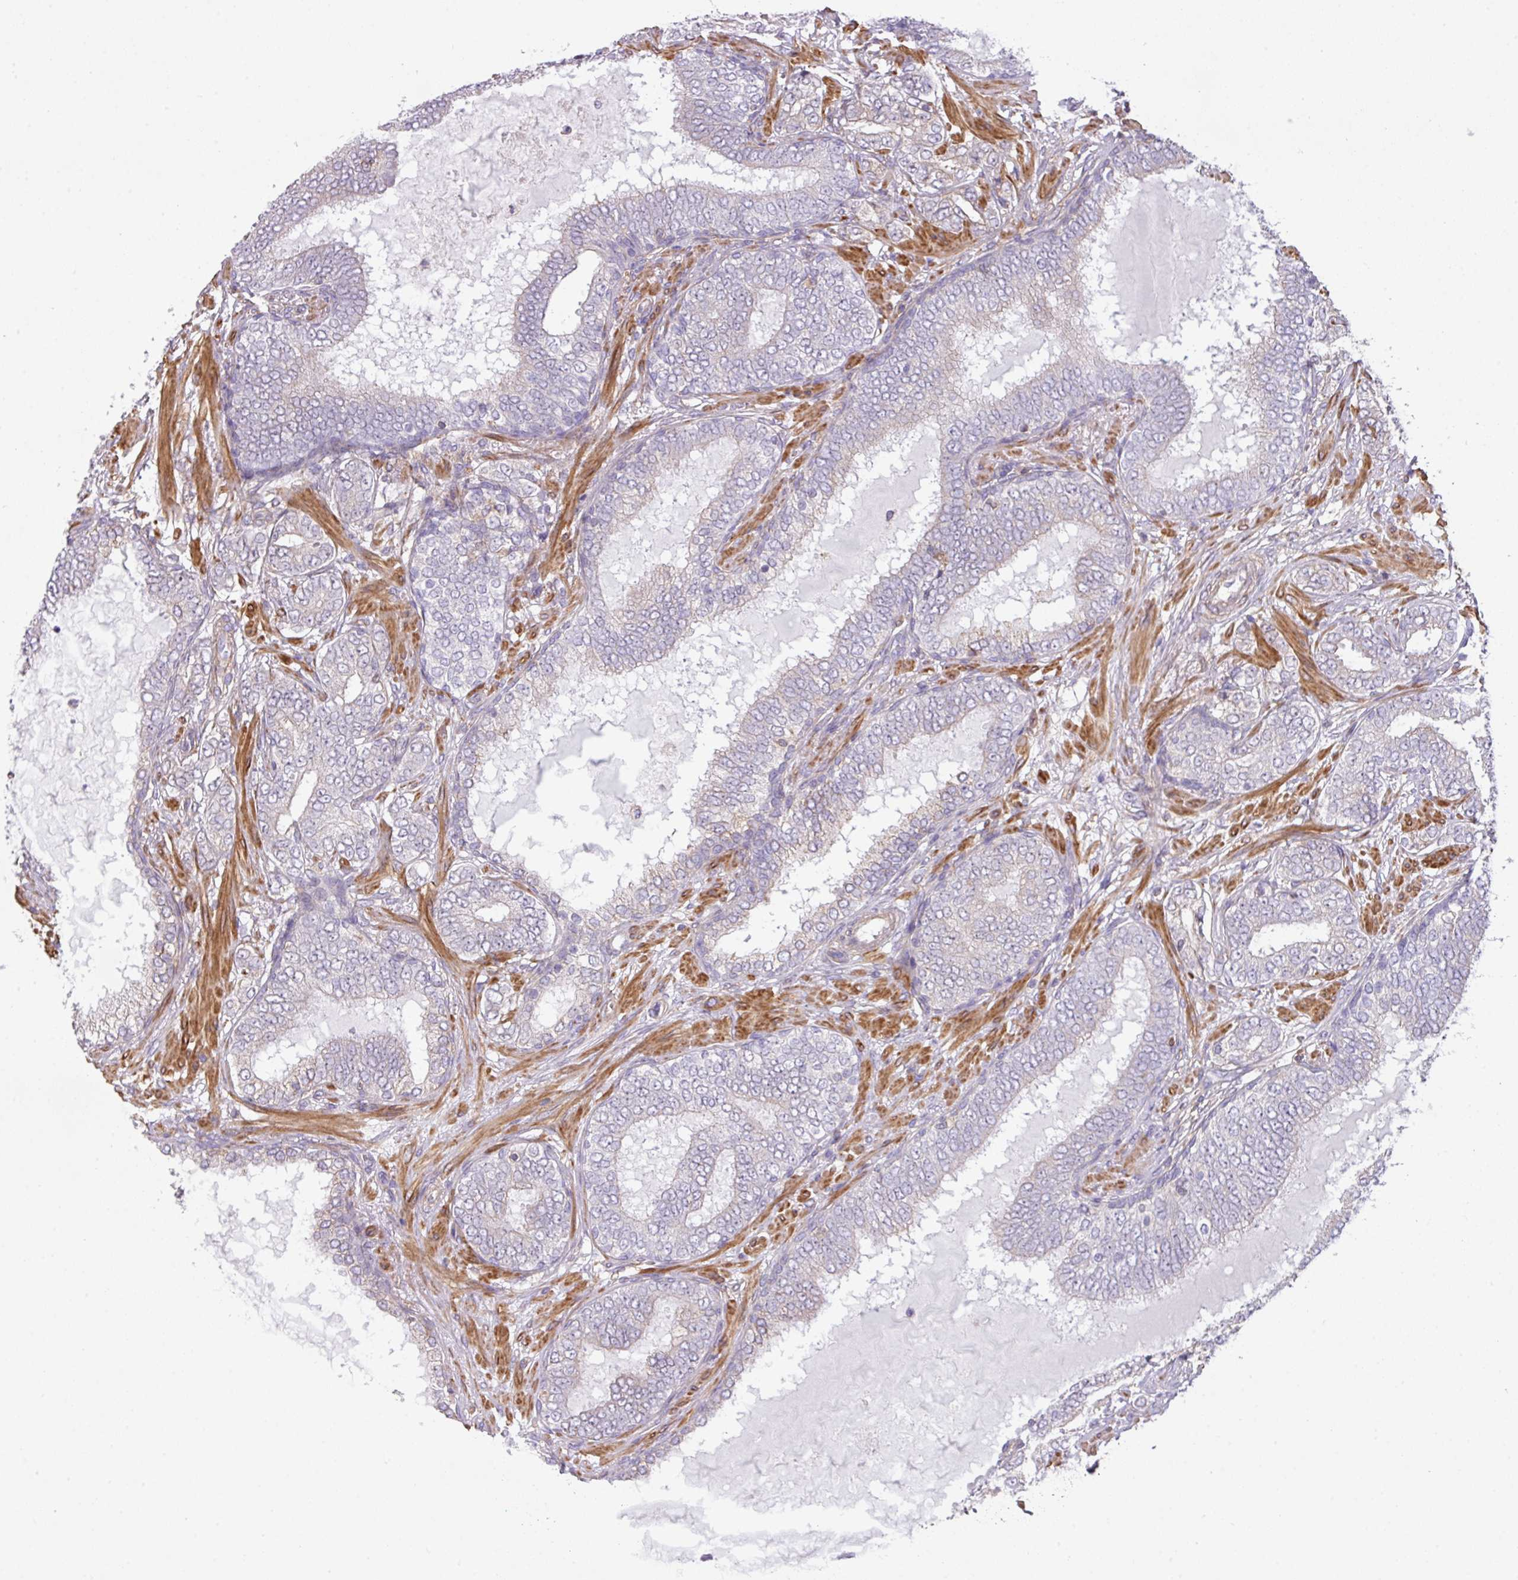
{"staining": {"intensity": "negative", "quantity": "none", "location": "none"}, "tissue": "prostate cancer", "cell_type": "Tumor cells", "image_type": "cancer", "snomed": [{"axis": "morphology", "description": "Adenocarcinoma, High grade"}, {"axis": "topography", "description": "Prostate"}], "caption": "Adenocarcinoma (high-grade) (prostate) stained for a protein using immunohistochemistry exhibits no expression tumor cells.", "gene": "LRRC41", "patient": {"sex": "male", "age": 72}}